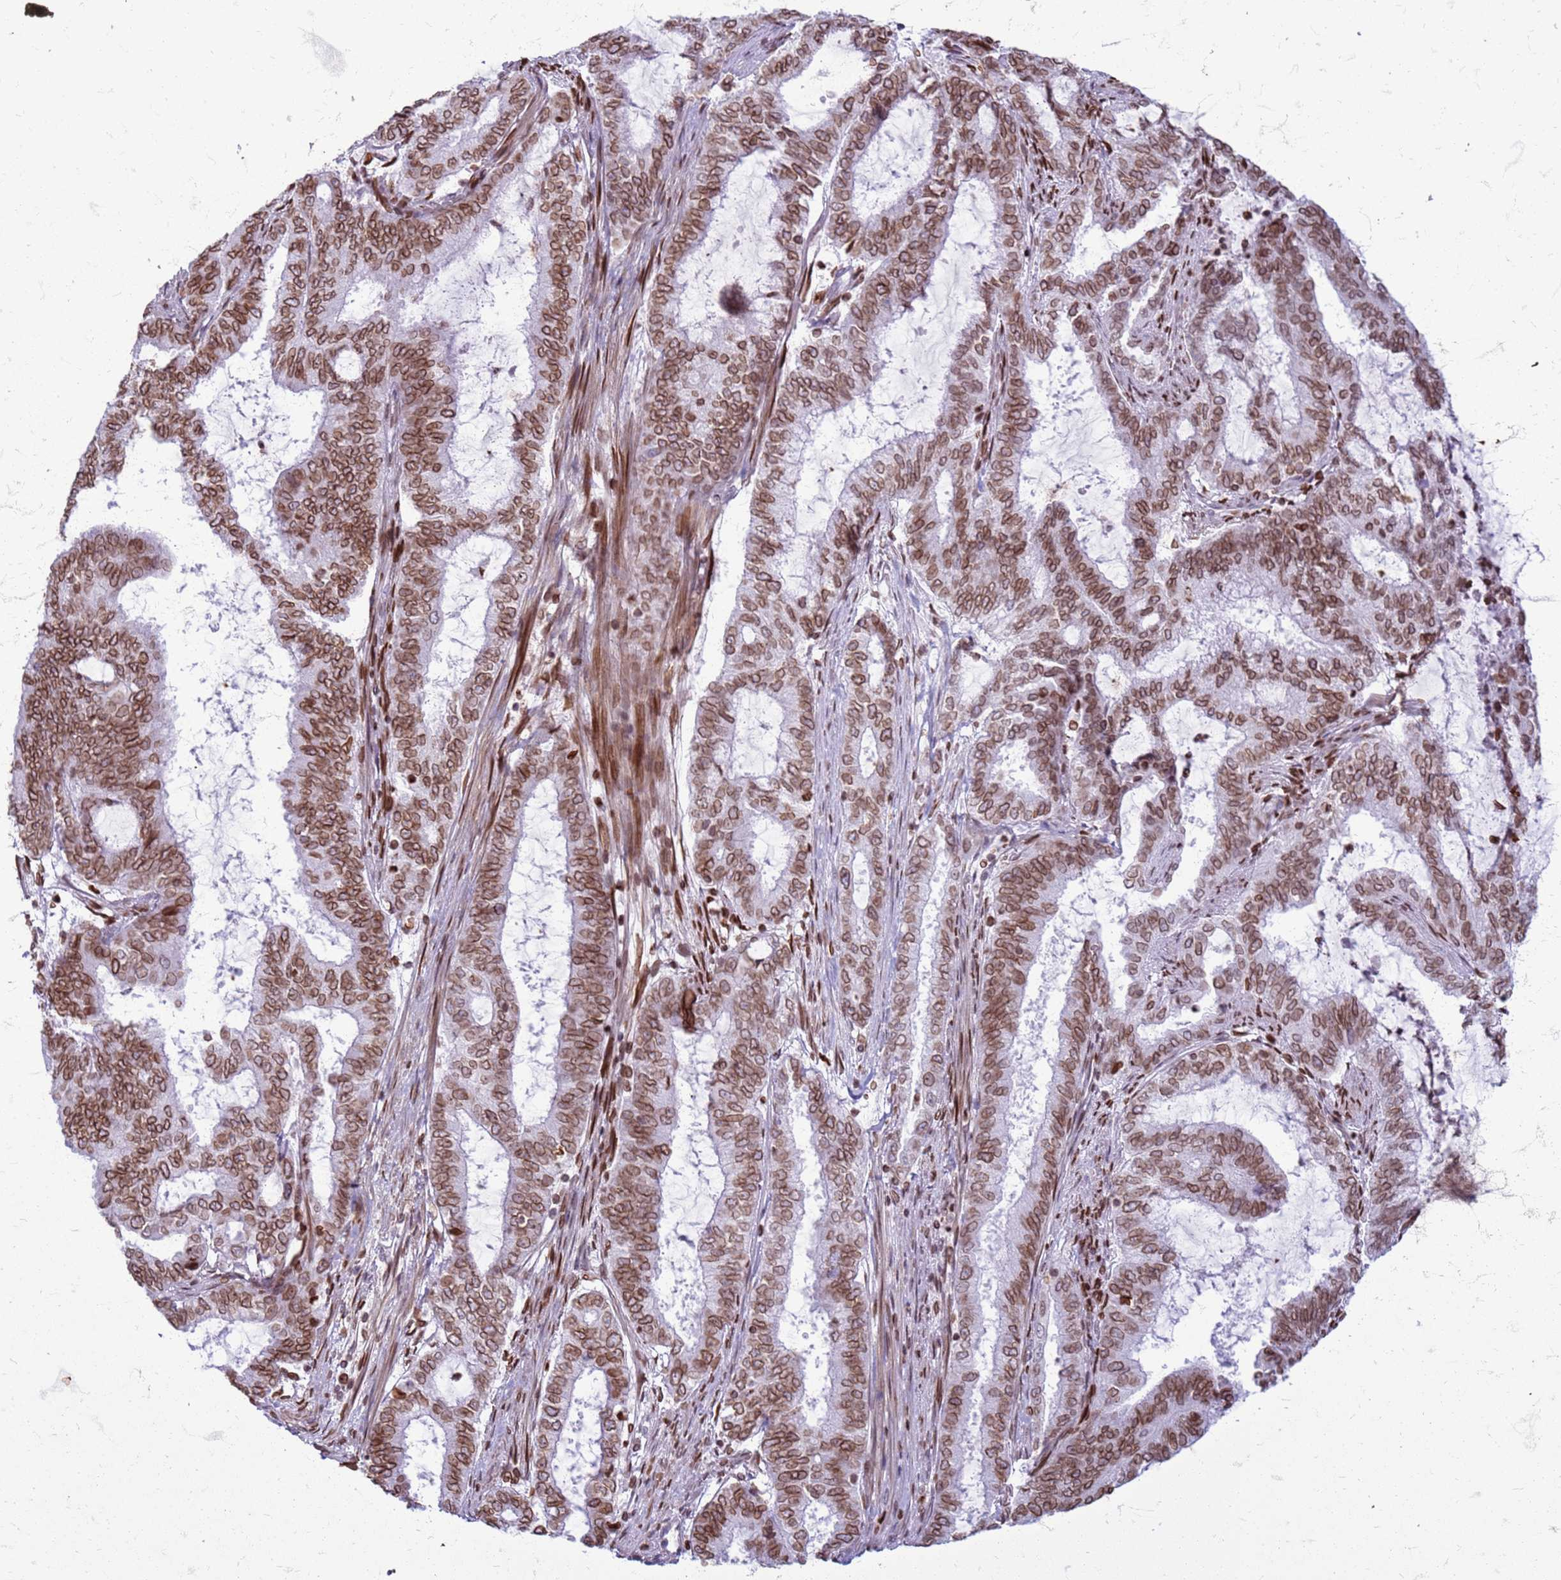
{"staining": {"intensity": "moderate", "quantity": ">75%", "location": "cytoplasmic/membranous,nuclear"}, "tissue": "endometrial cancer", "cell_type": "Tumor cells", "image_type": "cancer", "snomed": [{"axis": "morphology", "description": "Adenocarcinoma, NOS"}, {"axis": "topography", "description": "Endometrium"}], "caption": "IHC micrograph of neoplastic tissue: endometrial cancer stained using immunohistochemistry (IHC) displays medium levels of moderate protein expression localized specifically in the cytoplasmic/membranous and nuclear of tumor cells, appearing as a cytoplasmic/membranous and nuclear brown color.", "gene": "METTL25B", "patient": {"sex": "female", "age": 51}}